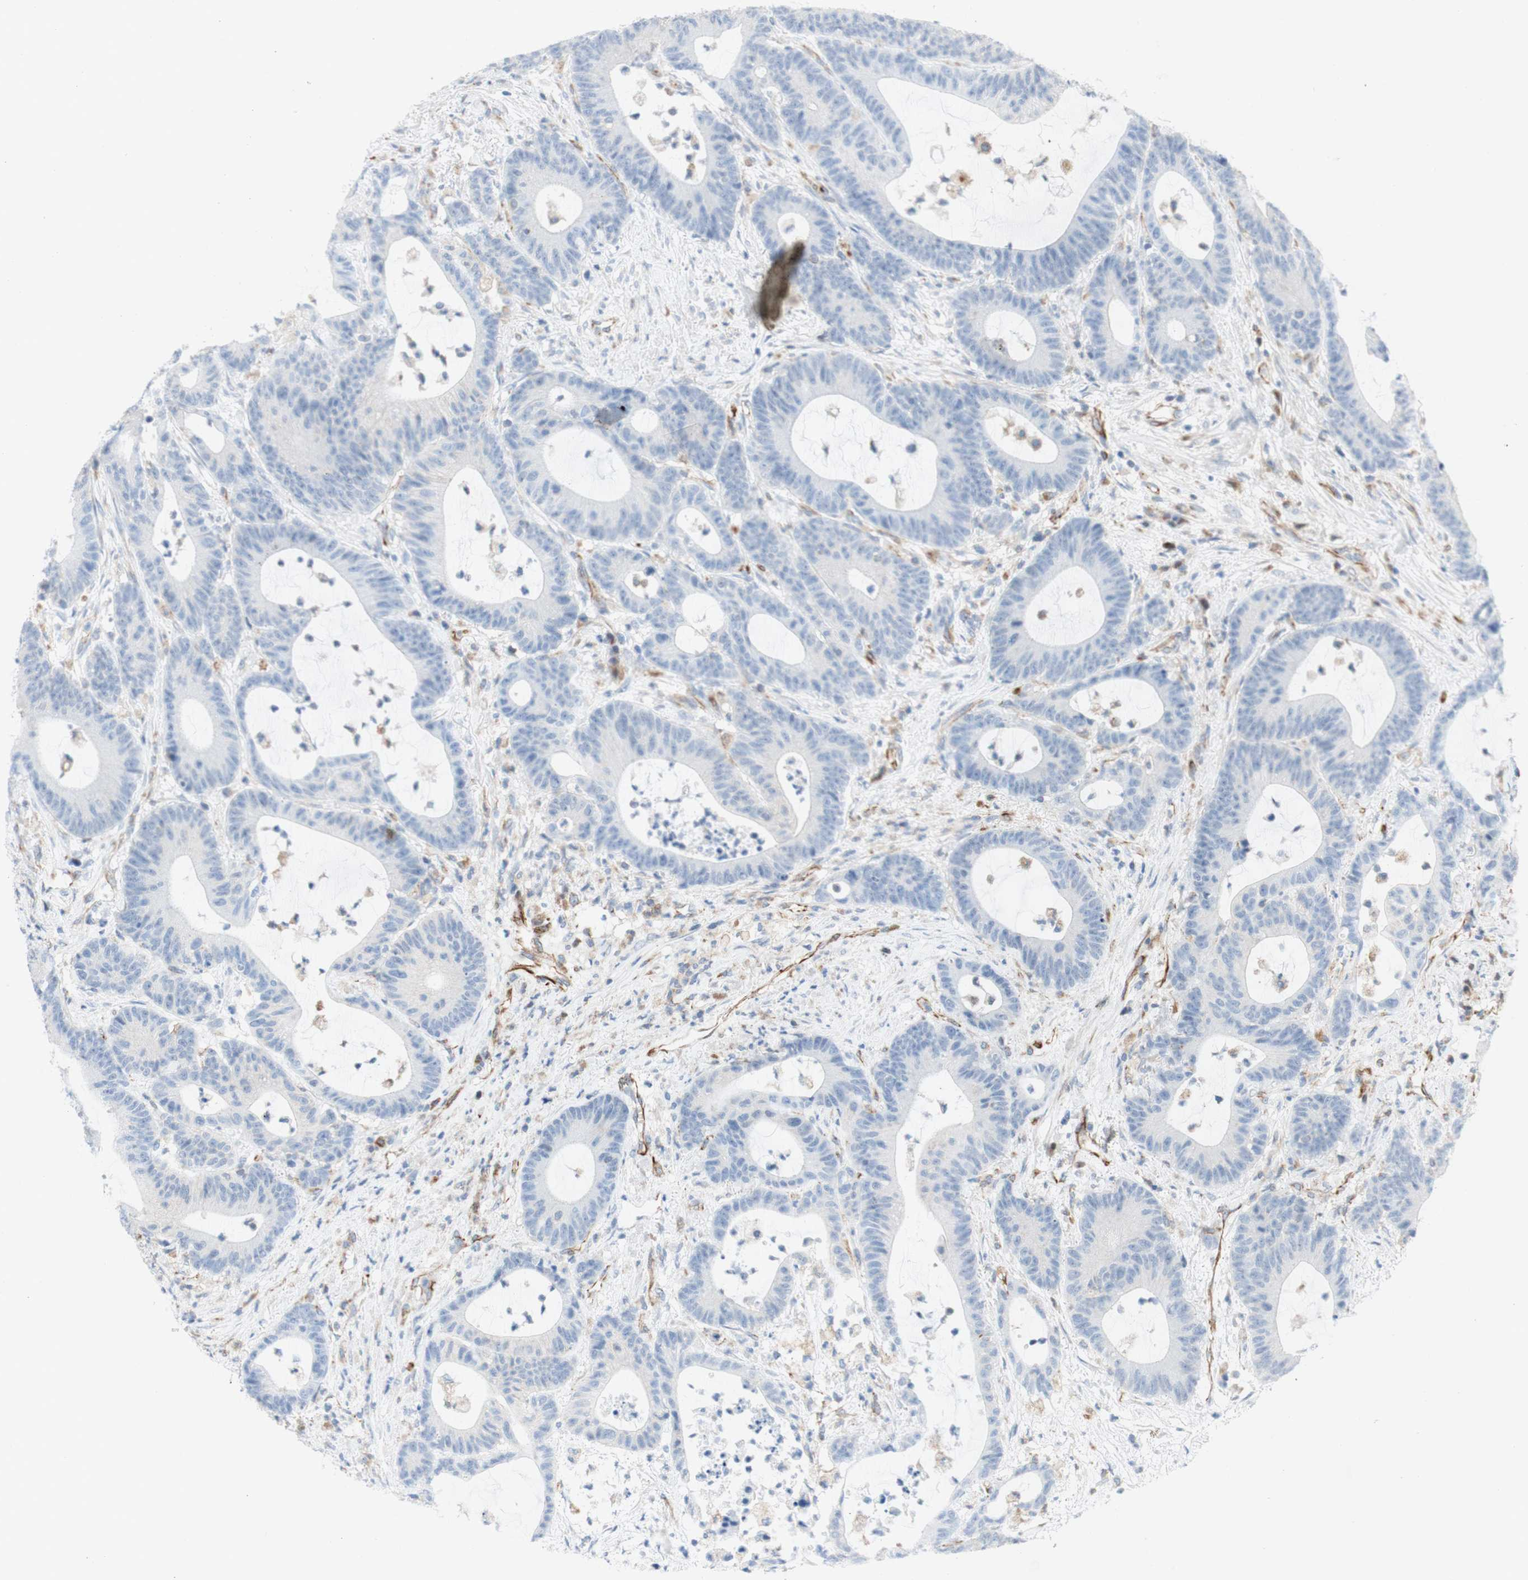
{"staining": {"intensity": "negative", "quantity": "none", "location": "none"}, "tissue": "colorectal cancer", "cell_type": "Tumor cells", "image_type": "cancer", "snomed": [{"axis": "morphology", "description": "Adenocarcinoma, NOS"}, {"axis": "topography", "description": "Colon"}], "caption": "High magnification brightfield microscopy of colorectal cancer (adenocarcinoma) stained with DAB (3,3'-diaminobenzidine) (brown) and counterstained with hematoxylin (blue): tumor cells show no significant positivity.", "gene": "POU2AF1", "patient": {"sex": "female", "age": 84}}